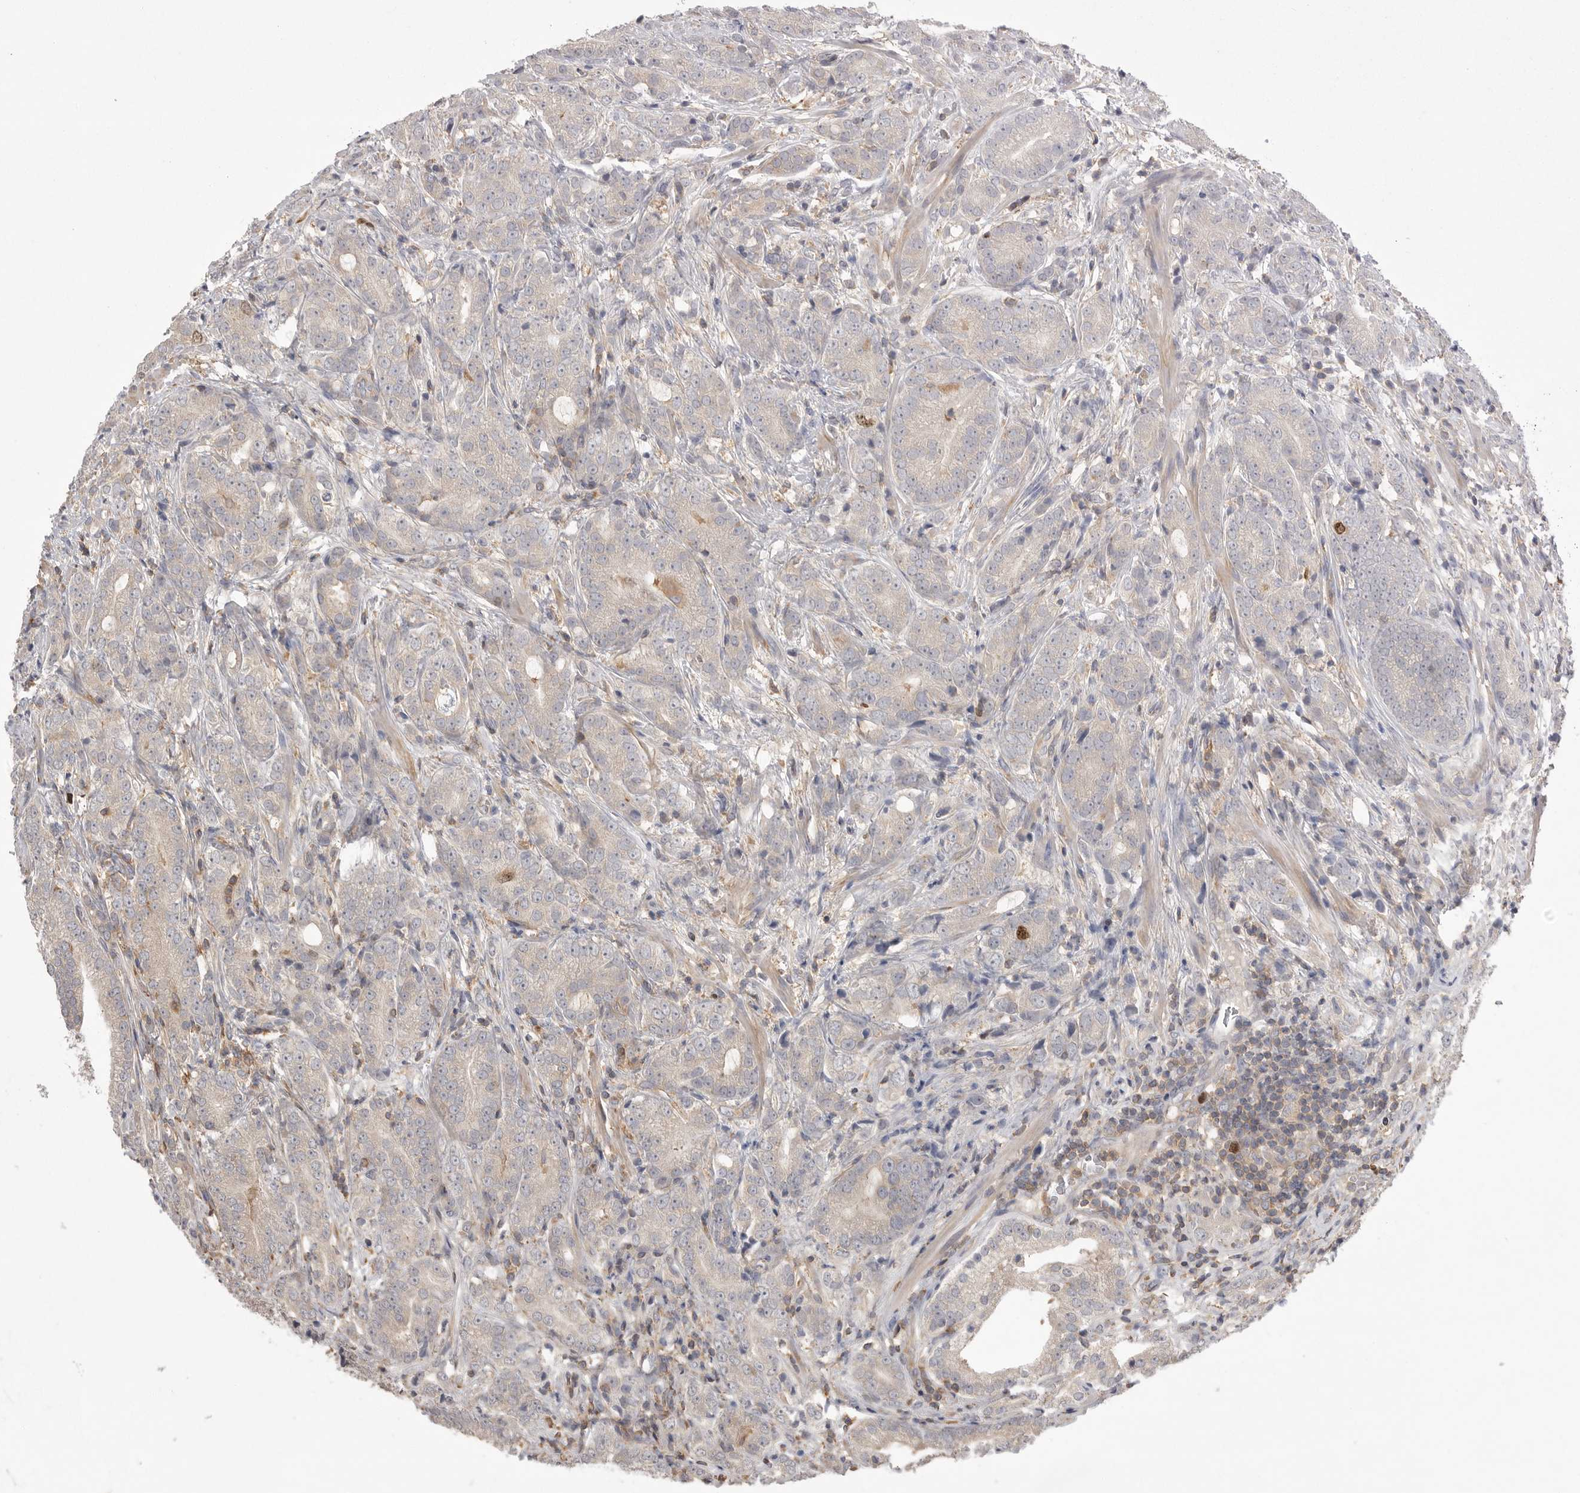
{"staining": {"intensity": "negative", "quantity": "none", "location": "none"}, "tissue": "prostate cancer", "cell_type": "Tumor cells", "image_type": "cancer", "snomed": [{"axis": "morphology", "description": "Adenocarcinoma, High grade"}, {"axis": "topography", "description": "Prostate"}], "caption": "Prostate cancer (high-grade adenocarcinoma) was stained to show a protein in brown. There is no significant expression in tumor cells. The staining was performed using DAB to visualize the protein expression in brown, while the nuclei were stained in blue with hematoxylin (Magnification: 20x).", "gene": "TOP2A", "patient": {"sex": "male", "age": 57}}